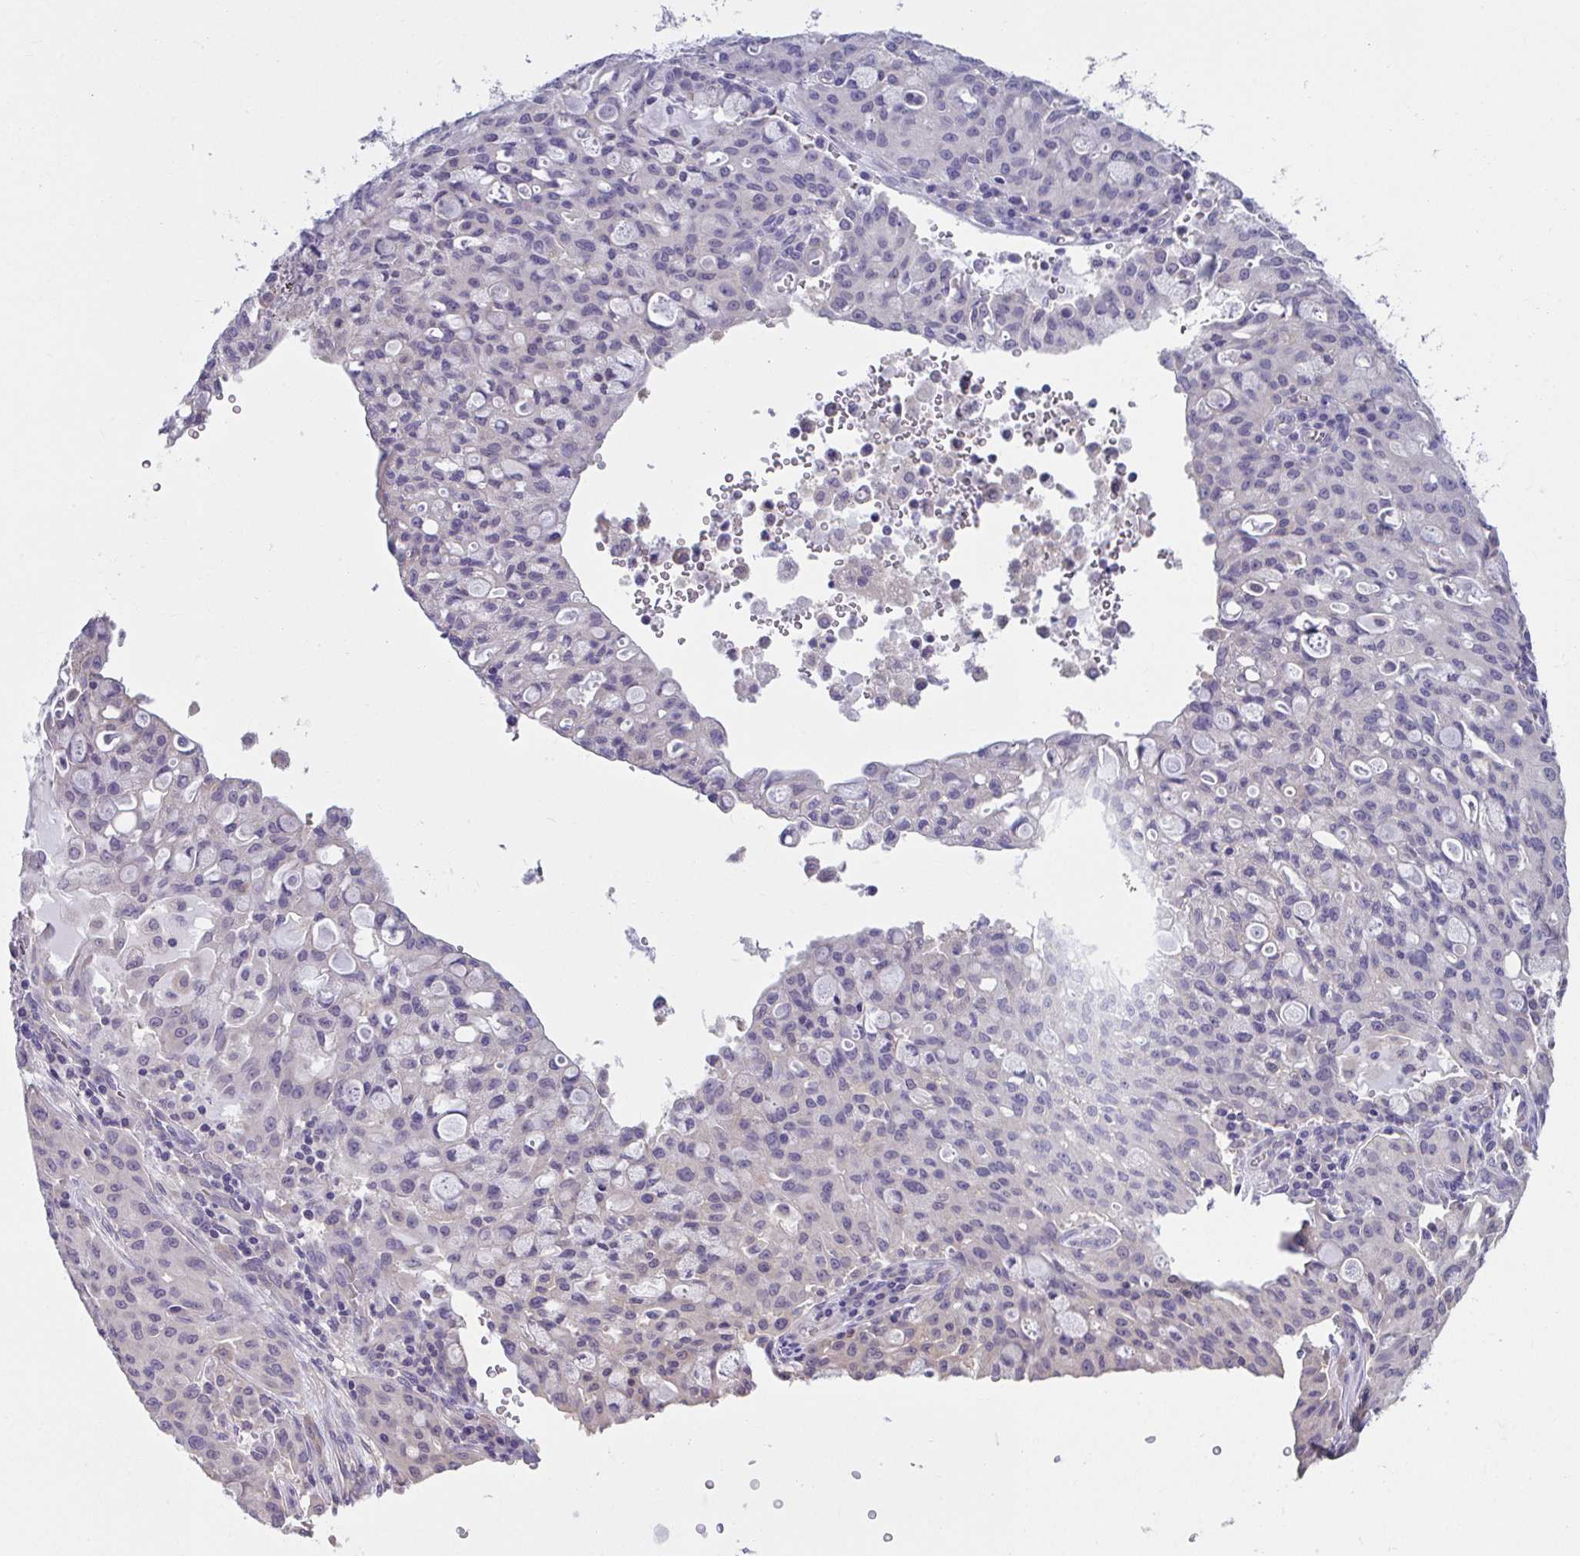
{"staining": {"intensity": "negative", "quantity": "none", "location": "none"}, "tissue": "lung cancer", "cell_type": "Tumor cells", "image_type": "cancer", "snomed": [{"axis": "morphology", "description": "Adenocarcinoma, NOS"}, {"axis": "topography", "description": "Lung"}], "caption": "IHC image of neoplastic tissue: human lung cancer stained with DAB displays no significant protein staining in tumor cells. (Stains: DAB IHC with hematoxylin counter stain, Microscopy: brightfield microscopy at high magnification).", "gene": "CXCR1", "patient": {"sex": "female", "age": 44}}